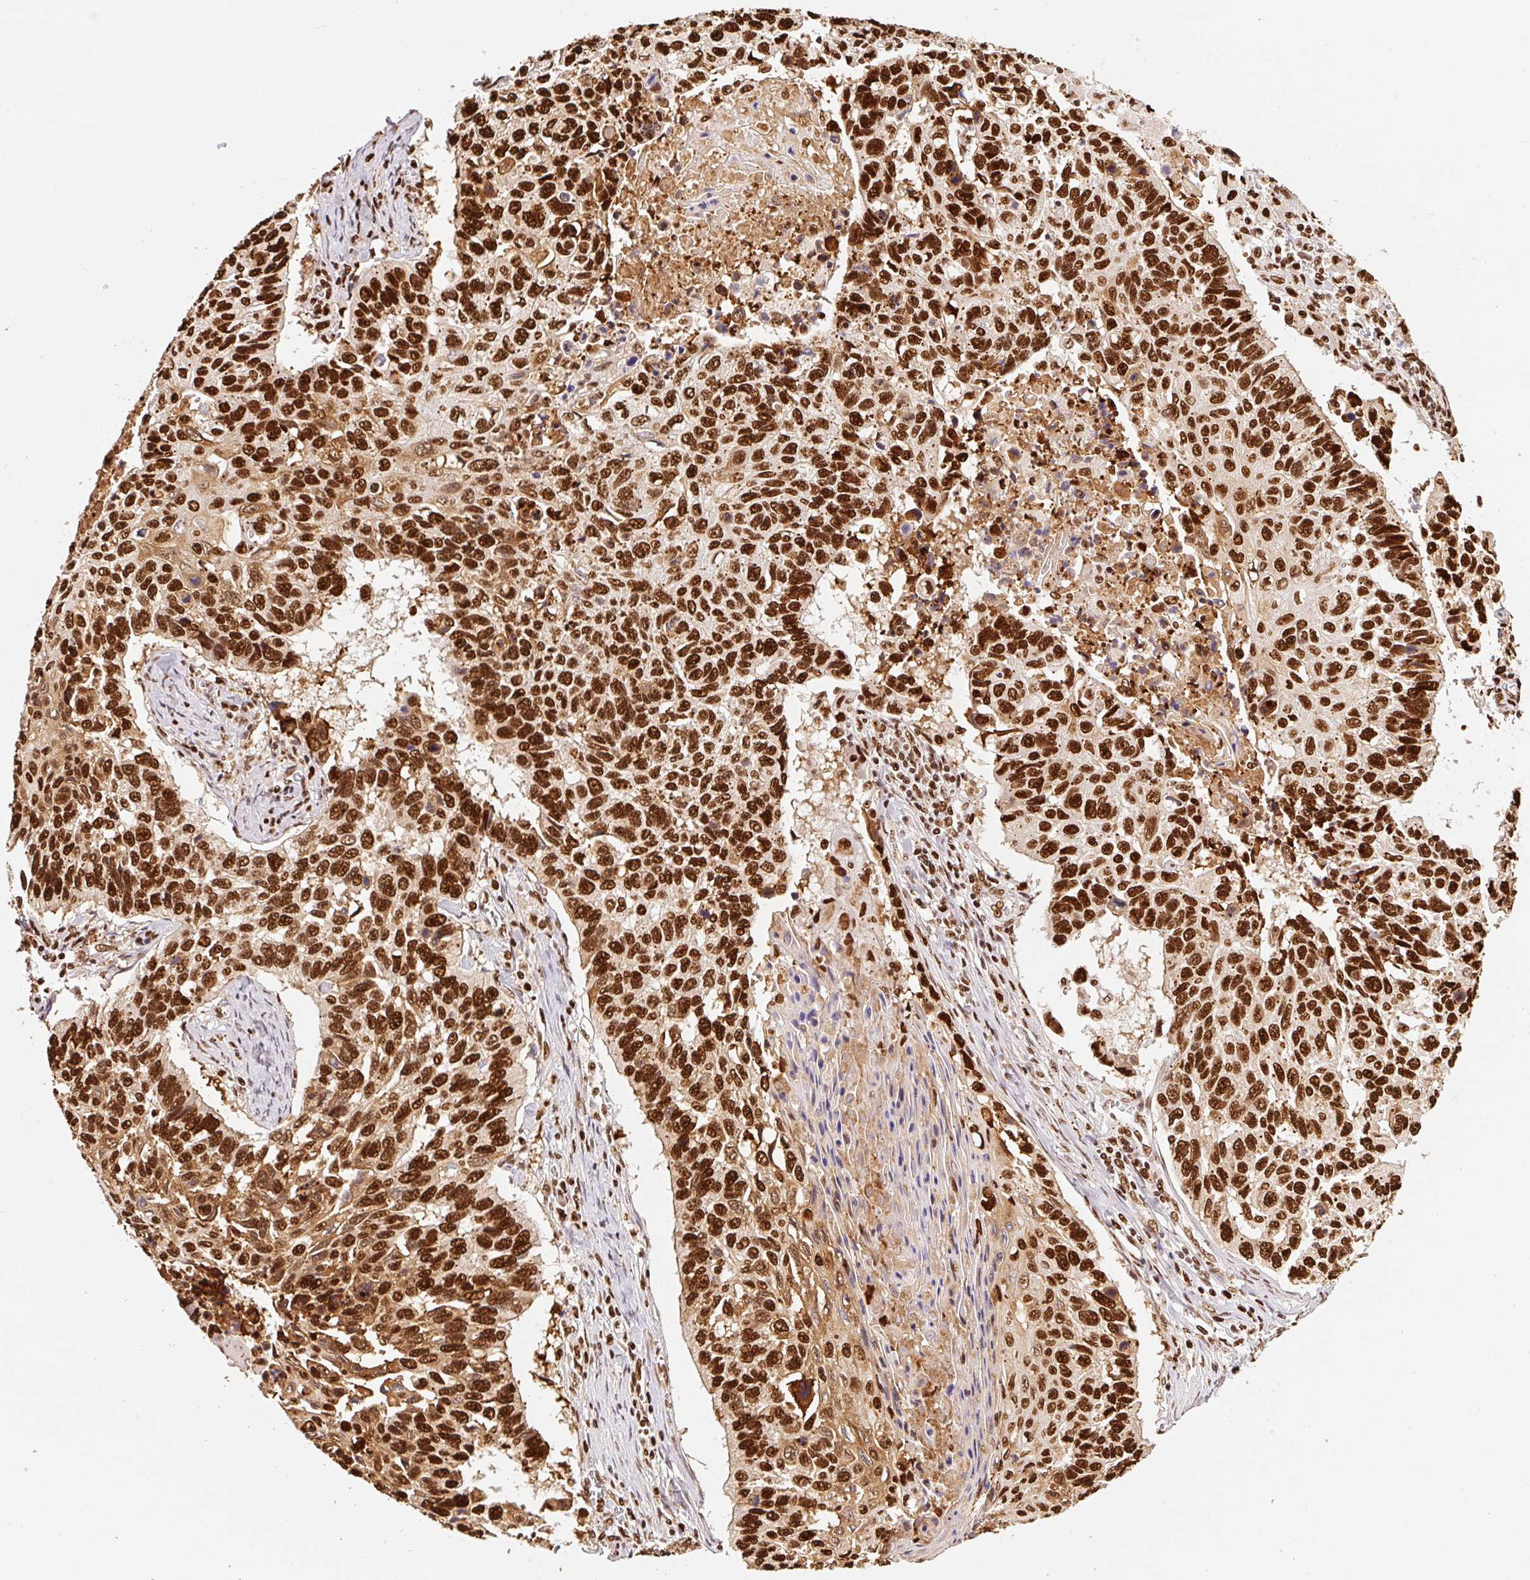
{"staining": {"intensity": "strong", "quantity": ">75%", "location": "nuclear"}, "tissue": "lung cancer", "cell_type": "Tumor cells", "image_type": "cancer", "snomed": [{"axis": "morphology", "description": "Squamous cell carcinoma, NOS"}, {"axis": "topography", "description": "Lung"}], "caption": "This is a micrograph of immunohistochemistry (IHC) staining of lung squamous cell carcinoma, which shows strong staining in the nuclear of tumor cells.", "gene": "GPR139", "patient": {"sex": "male", "age": 62}}